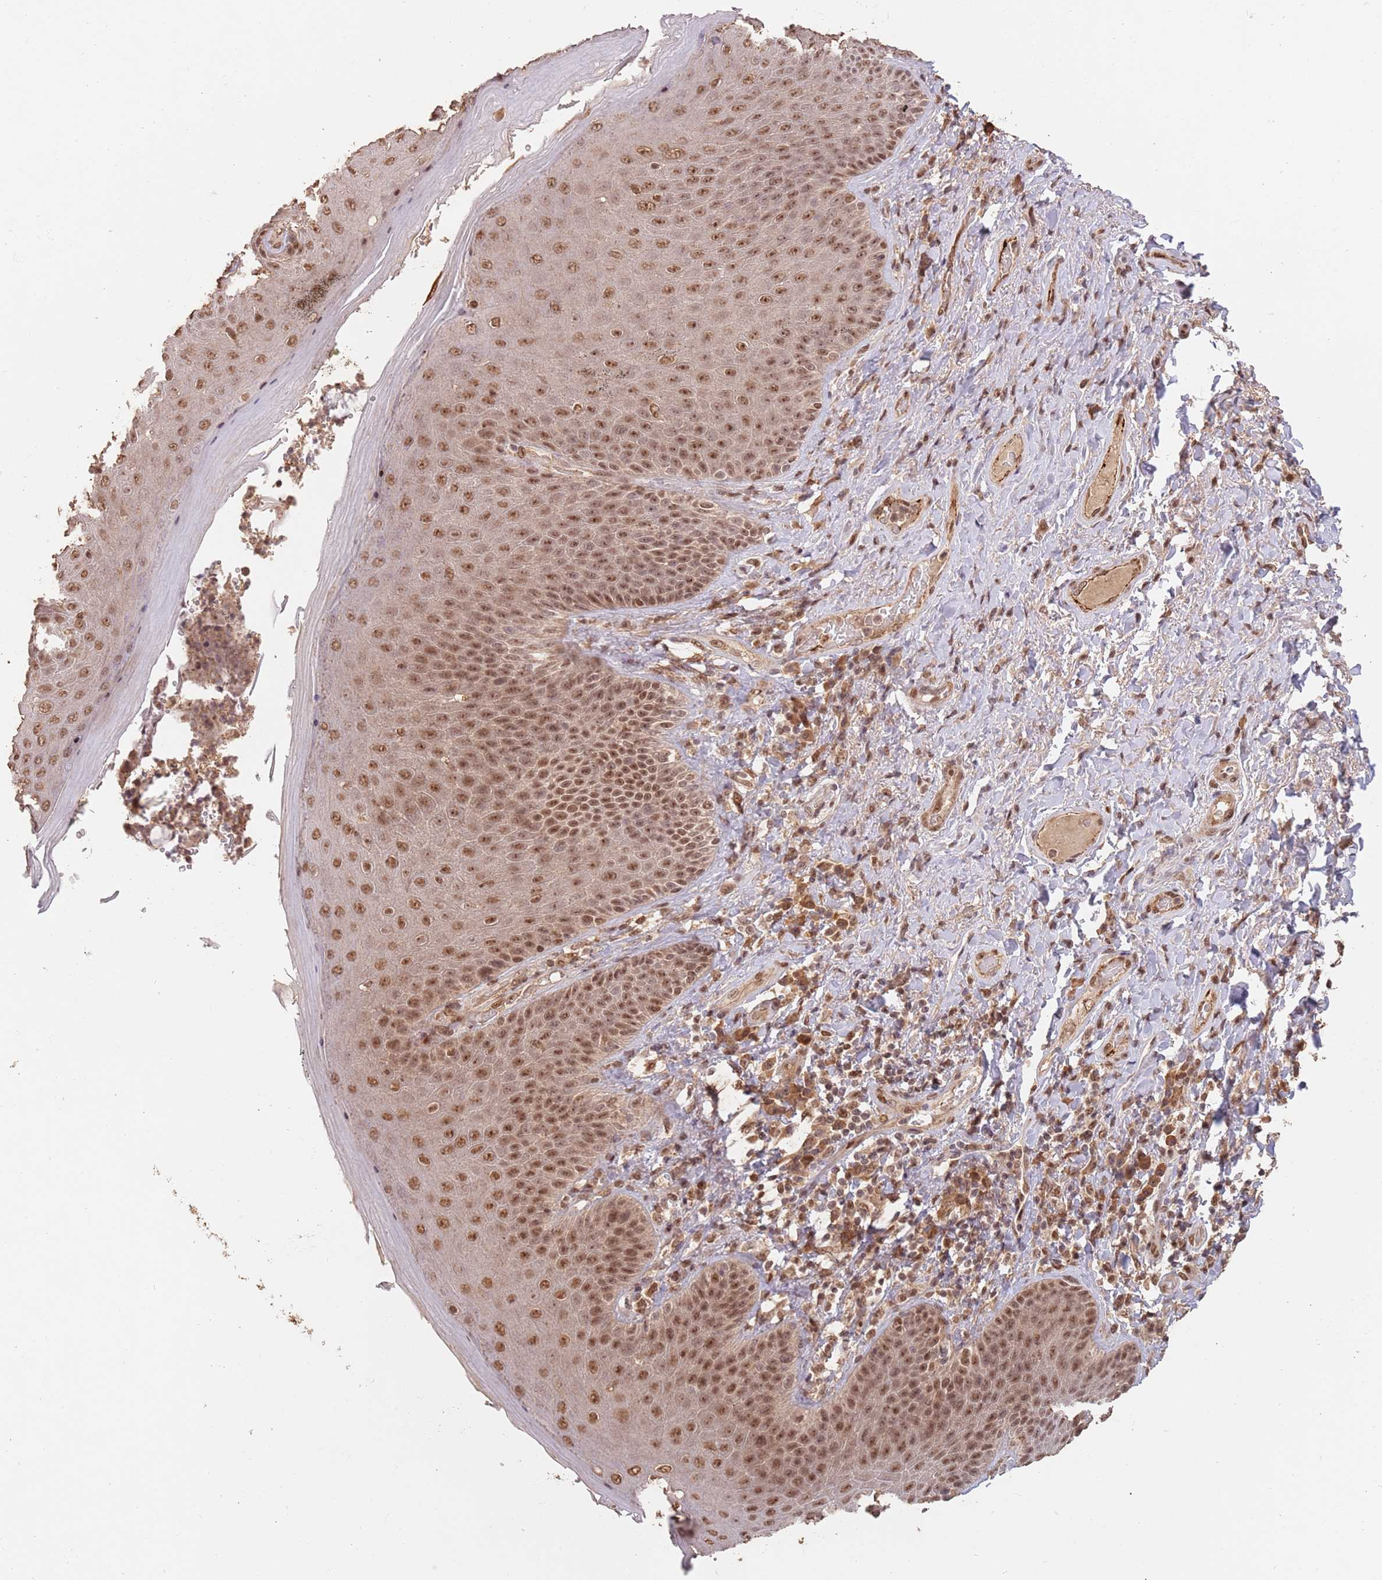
{"staining": {"intensity": "moderate", "quantity": ">75%", "location": "nuclear"}, "tissue": "skin", "cell_type": "Epidermal cells", "image_type": "normal", "snomed": [{"axis": "morphology", "description": "Normal tissue, NOS"}, {"axis": "topography", "description": "Anal"}], "caption": "A brown stain shows moderate nuclear positivity of a protein in epidermal cells of benign human skin. The staining was performed using DAB, with brown indicating positive protein expression. Nuclei are stained blue with hematoxylin.", "gene": "RFXANK", "patient": {"sex": "female", "age": 89}}